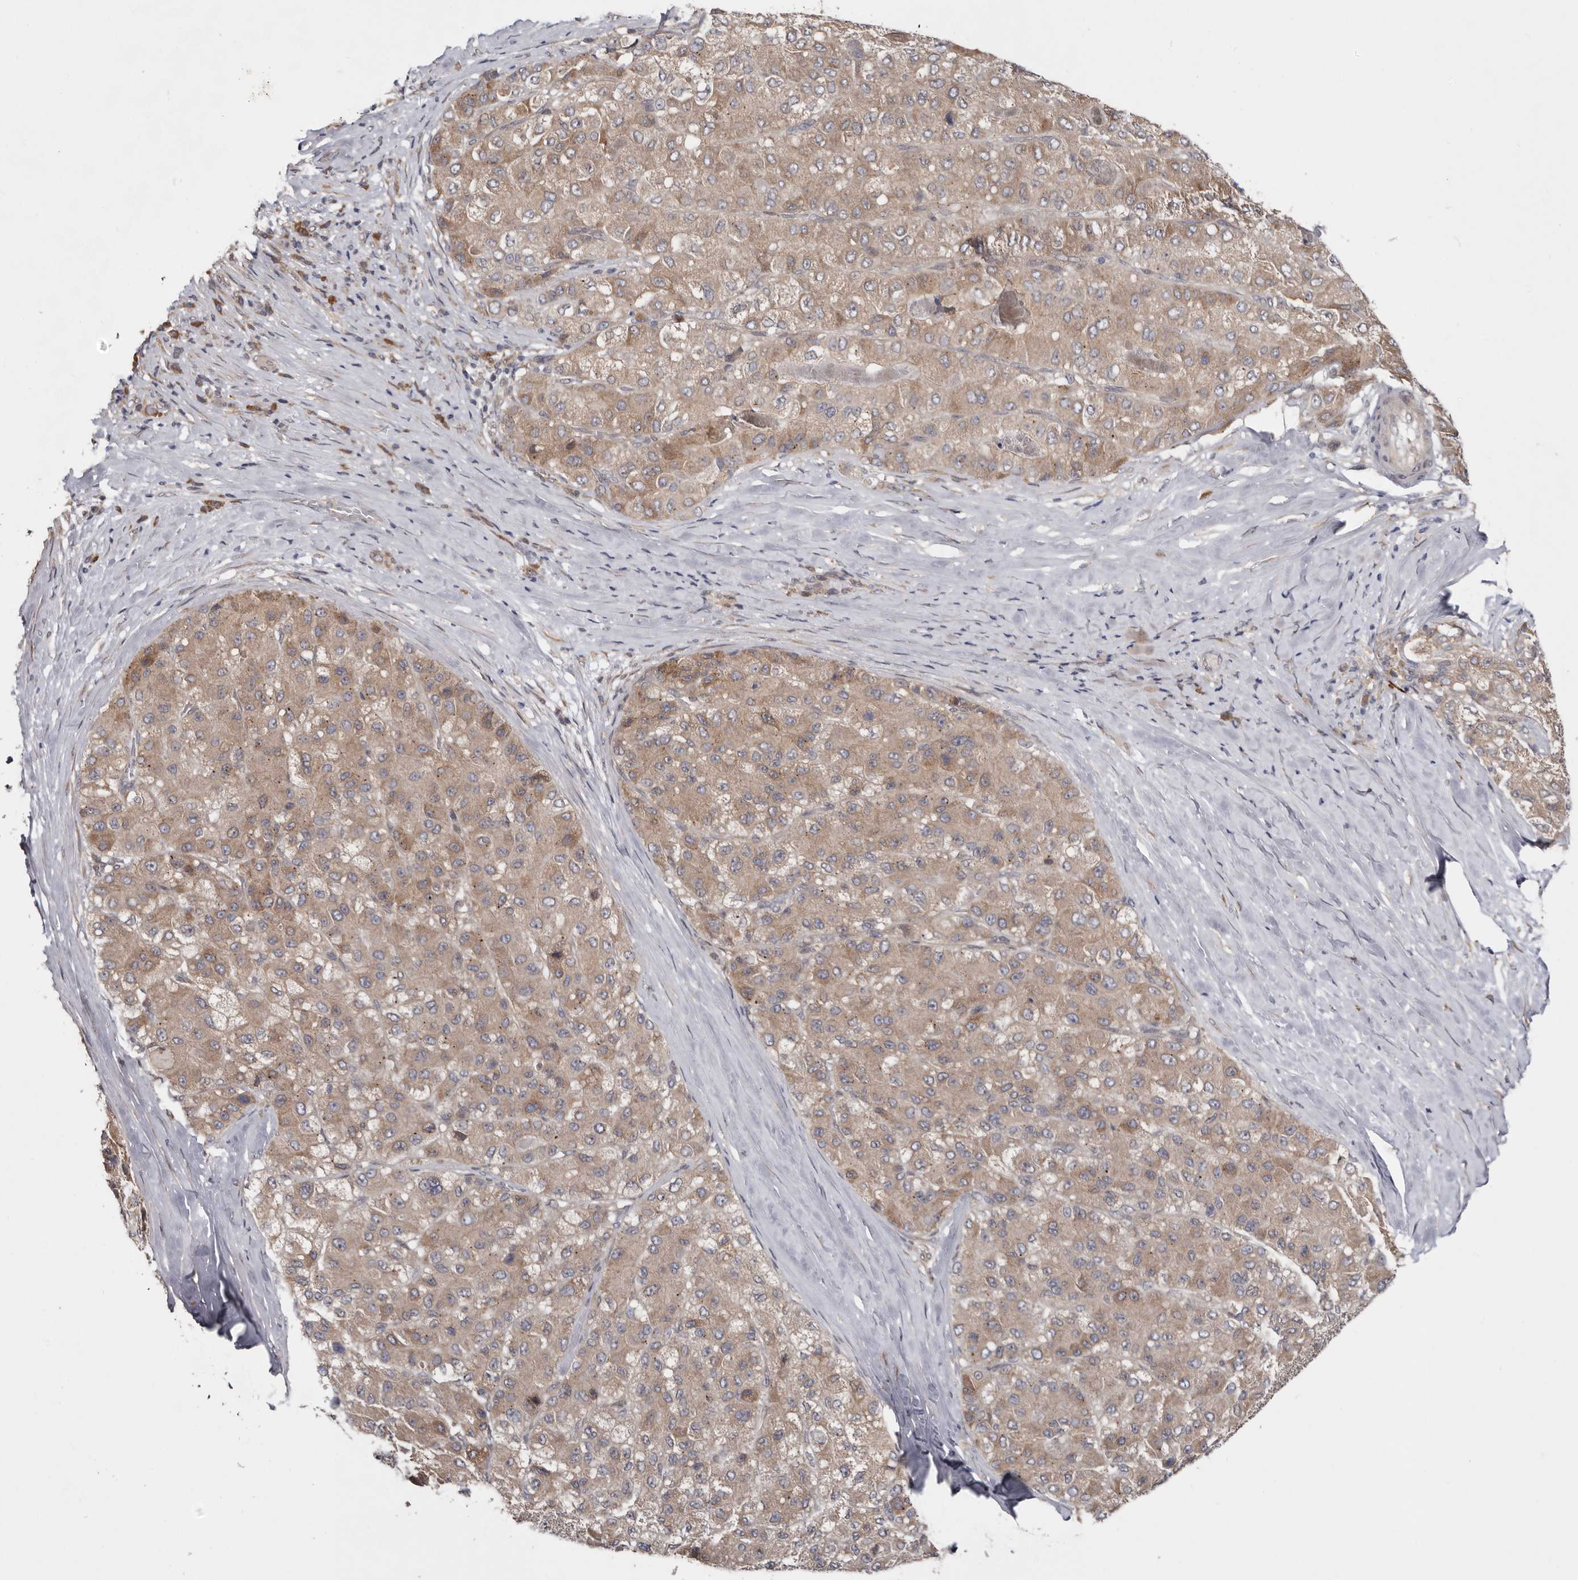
{"staining": {"intensity": "weak", "quantity": ">75%", "location": "cytoplasmic/membranous"}, "tissue": "liver cancer", "cell_type": "Tumor cells", "image_type": "cancer", "snomed": [{"axis": "morphology", "description": "Carcinoma, Hepatocellular, NOS"}, {"axis": "topography", "description": "Liver"}], "caption": "Immunohistochemical staining of liver cancer displays low levels of weak cytoplasmic/membranous protein staining in approximately >75% of tumor cells.", "gene": "CHML", "patient": {"sex": "male", "age": 80}}